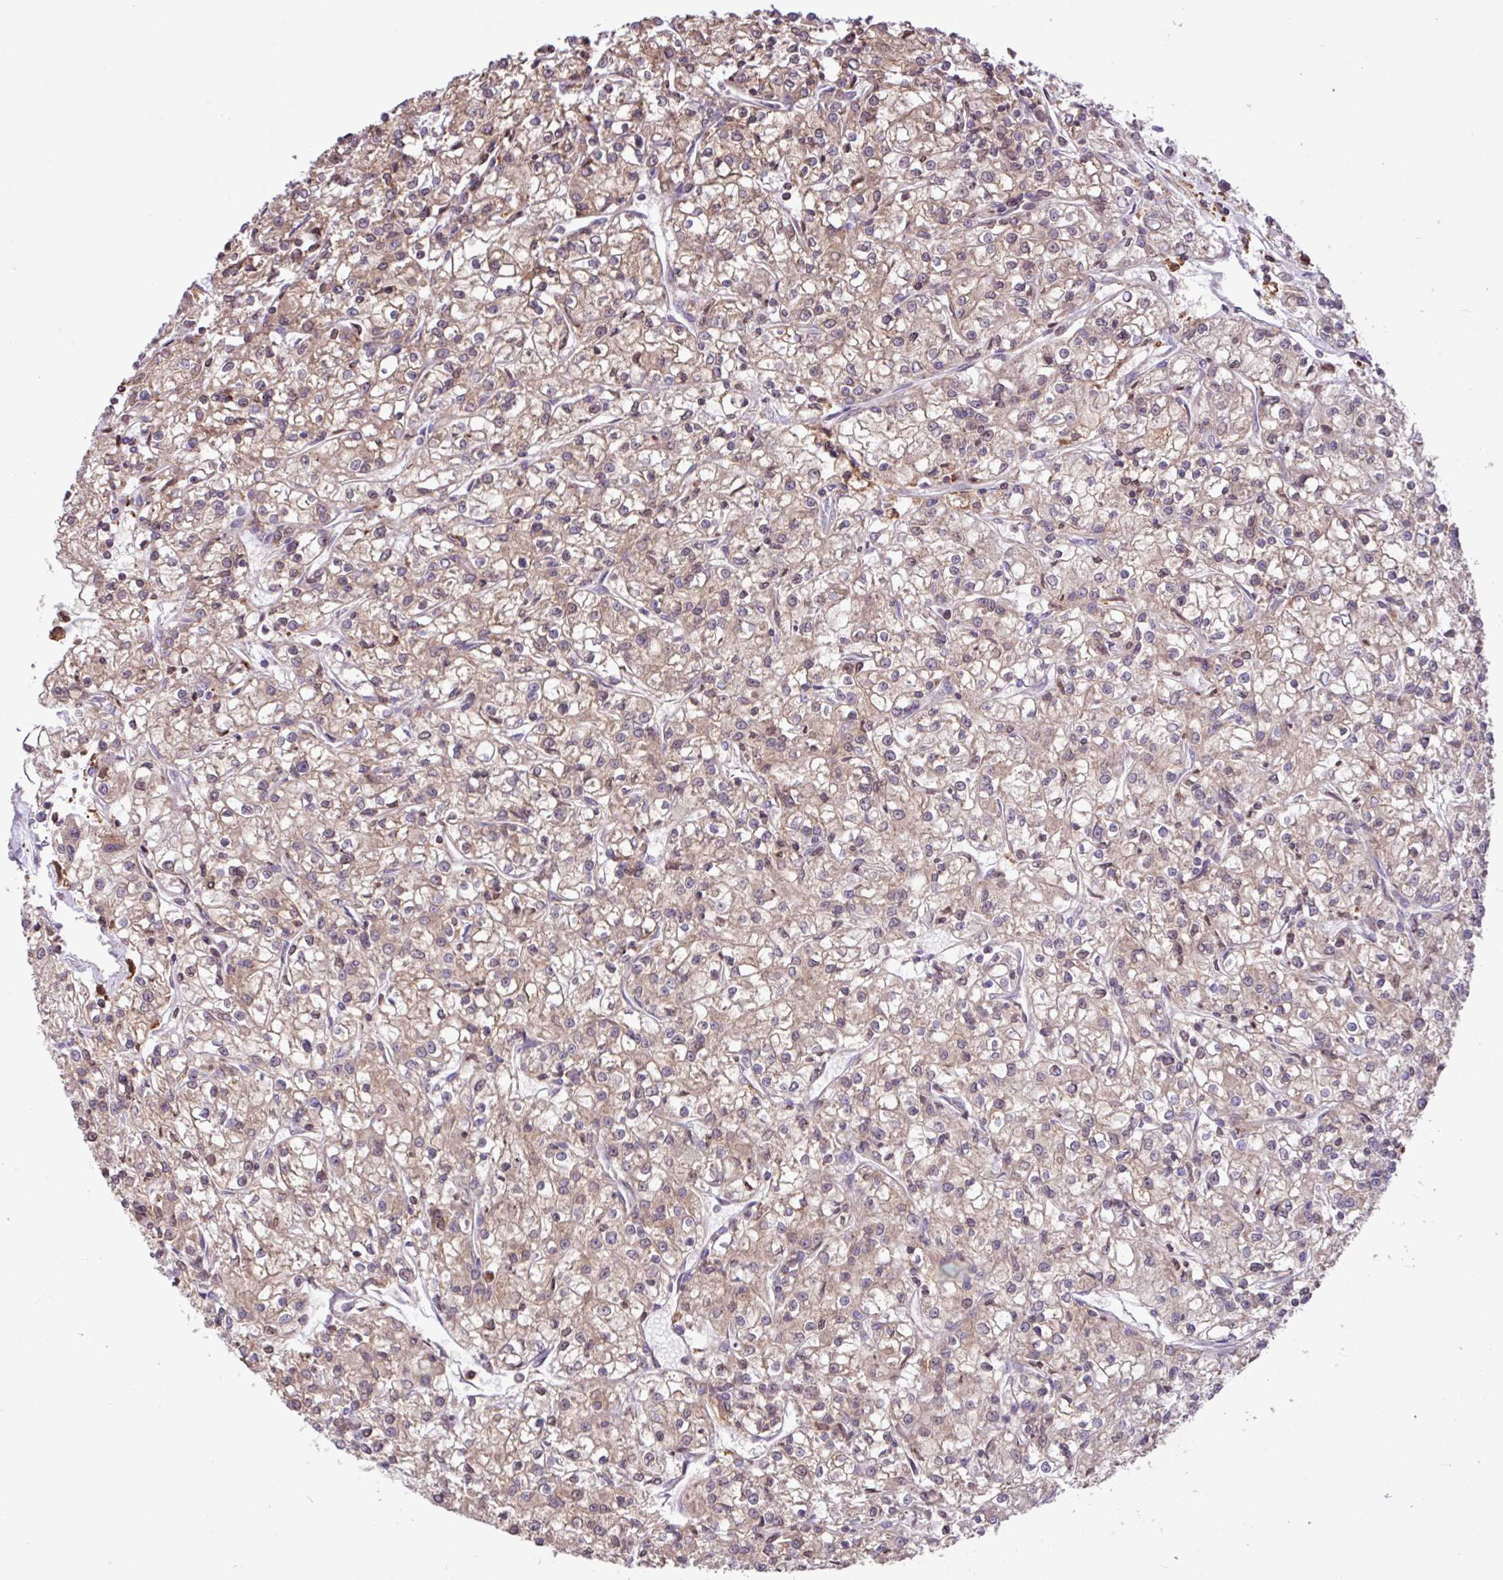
{"staining": {"intensity": "weak", "quantity": ">75%", "location": "cytoplasmic/membranous"}, "tissue": "renal cancer", "cell_type": "Tumor cells", "image_type": "cancer", "snomed": [{"axis": "morphology", "description": "Adenocarcinoma, NOS"}, {"axis": "topography", "description": "Kidney"}], "caption": "Immunohistochemistry (IHC) staining of renal cancer, which exhibits low levels of weak cytoplasmic/membranous staining in approximately >75% of tumor cells indicating weak cytoplasmic/membranous protein expression. The staining was performed using DAB (3,3'-diaminobenzidine) (brown) for protein detection and nuclei were counterstained in hematoxylin (blue).", "gene": "ARHGEF25", "patient": {"sex": "female", "age": 59}}